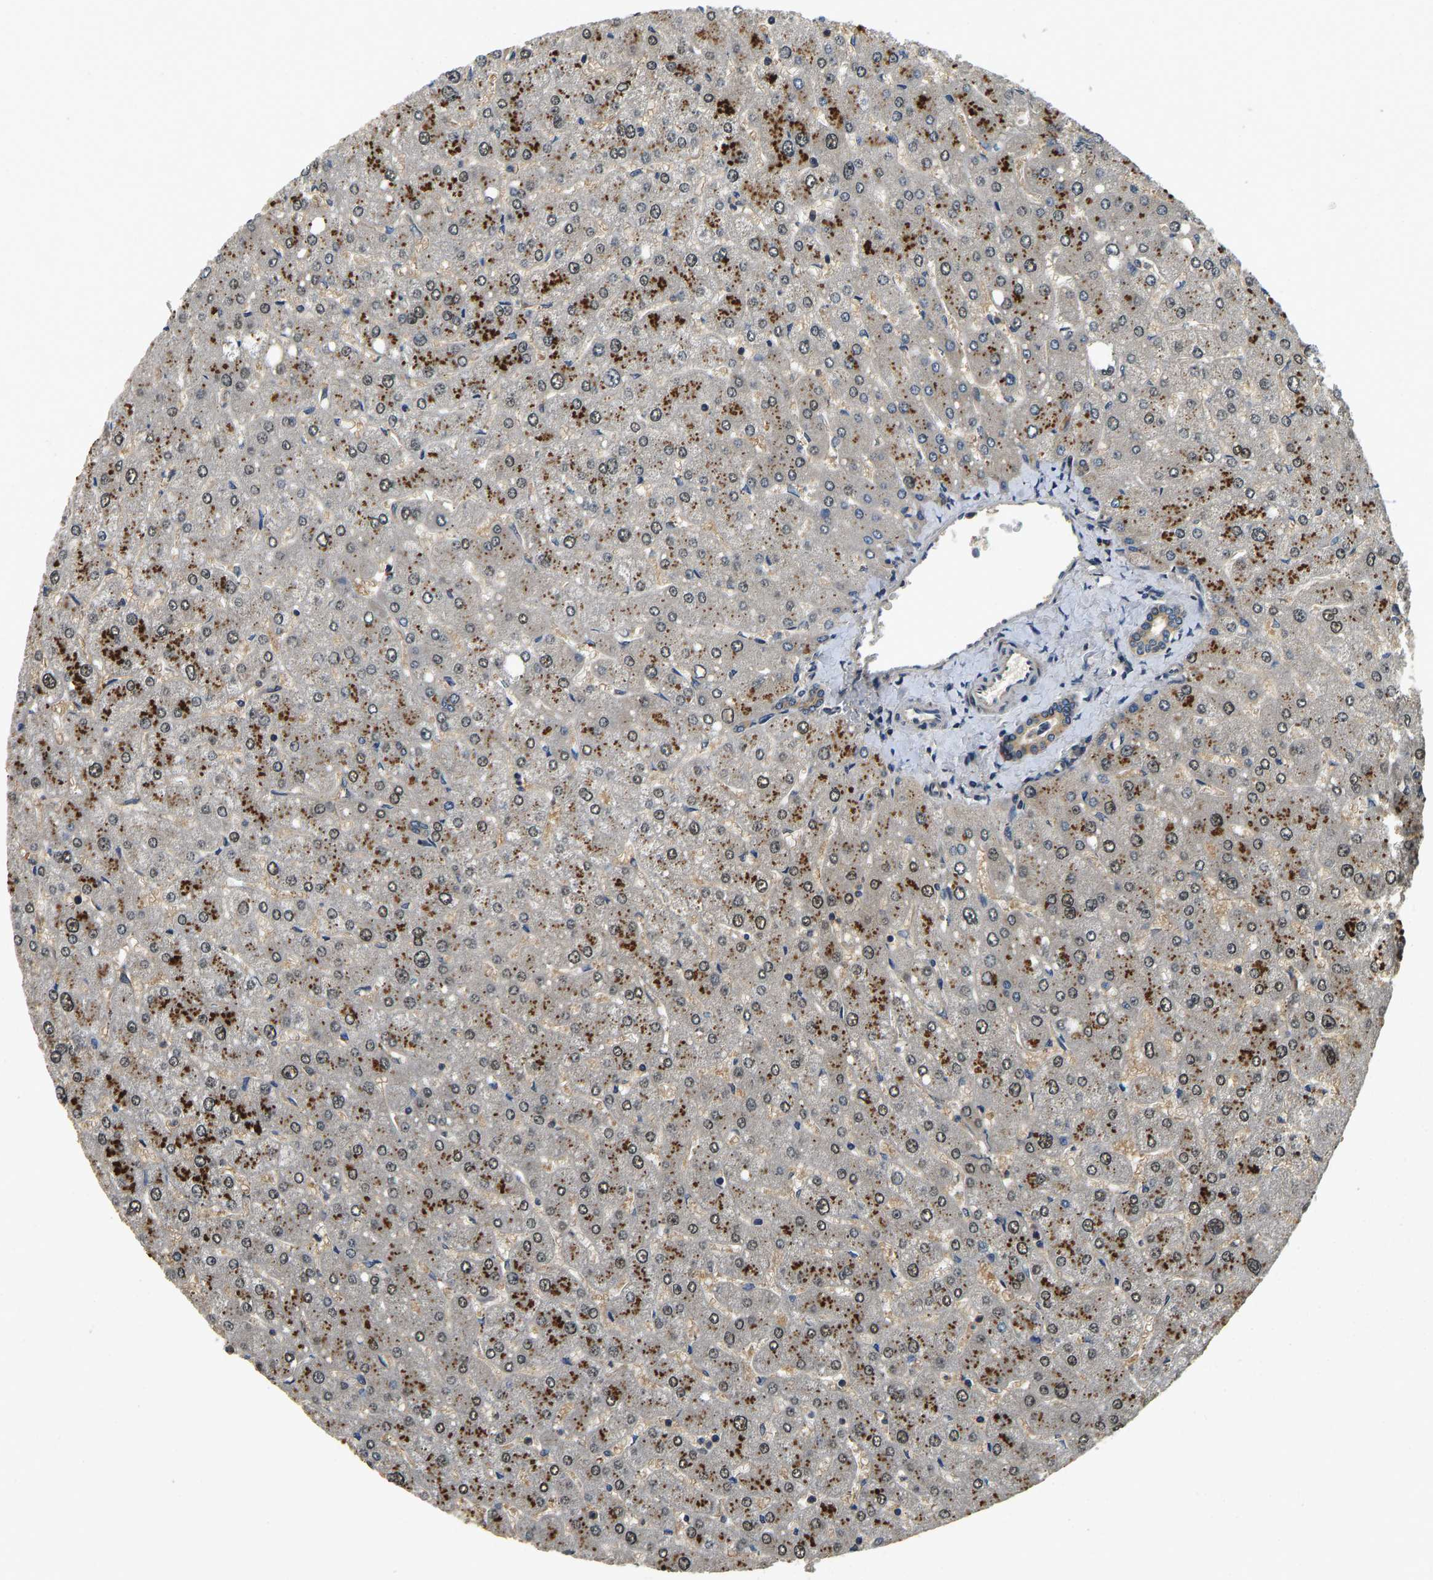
{"staining": {"intensity": "weak", "quantity": ">75%", "location": "cytoplasmic/membranous"}, "tissue": "liver", "cell_type": "Cholangiocytes", "image_type": "normal", "snomed": [{"axis": "morphology", "description": "Normal tissue, NOS"}, {"axis": "topography", "description": "Liver"}], "caption": "Immunohistochemistry of benign liver shows low levels of weak cytoplasmic/membranous staining in approximately >75% of cholangiocytes.", "gene": "RESF1", "patient": {"sex": "male", "age": 55}}